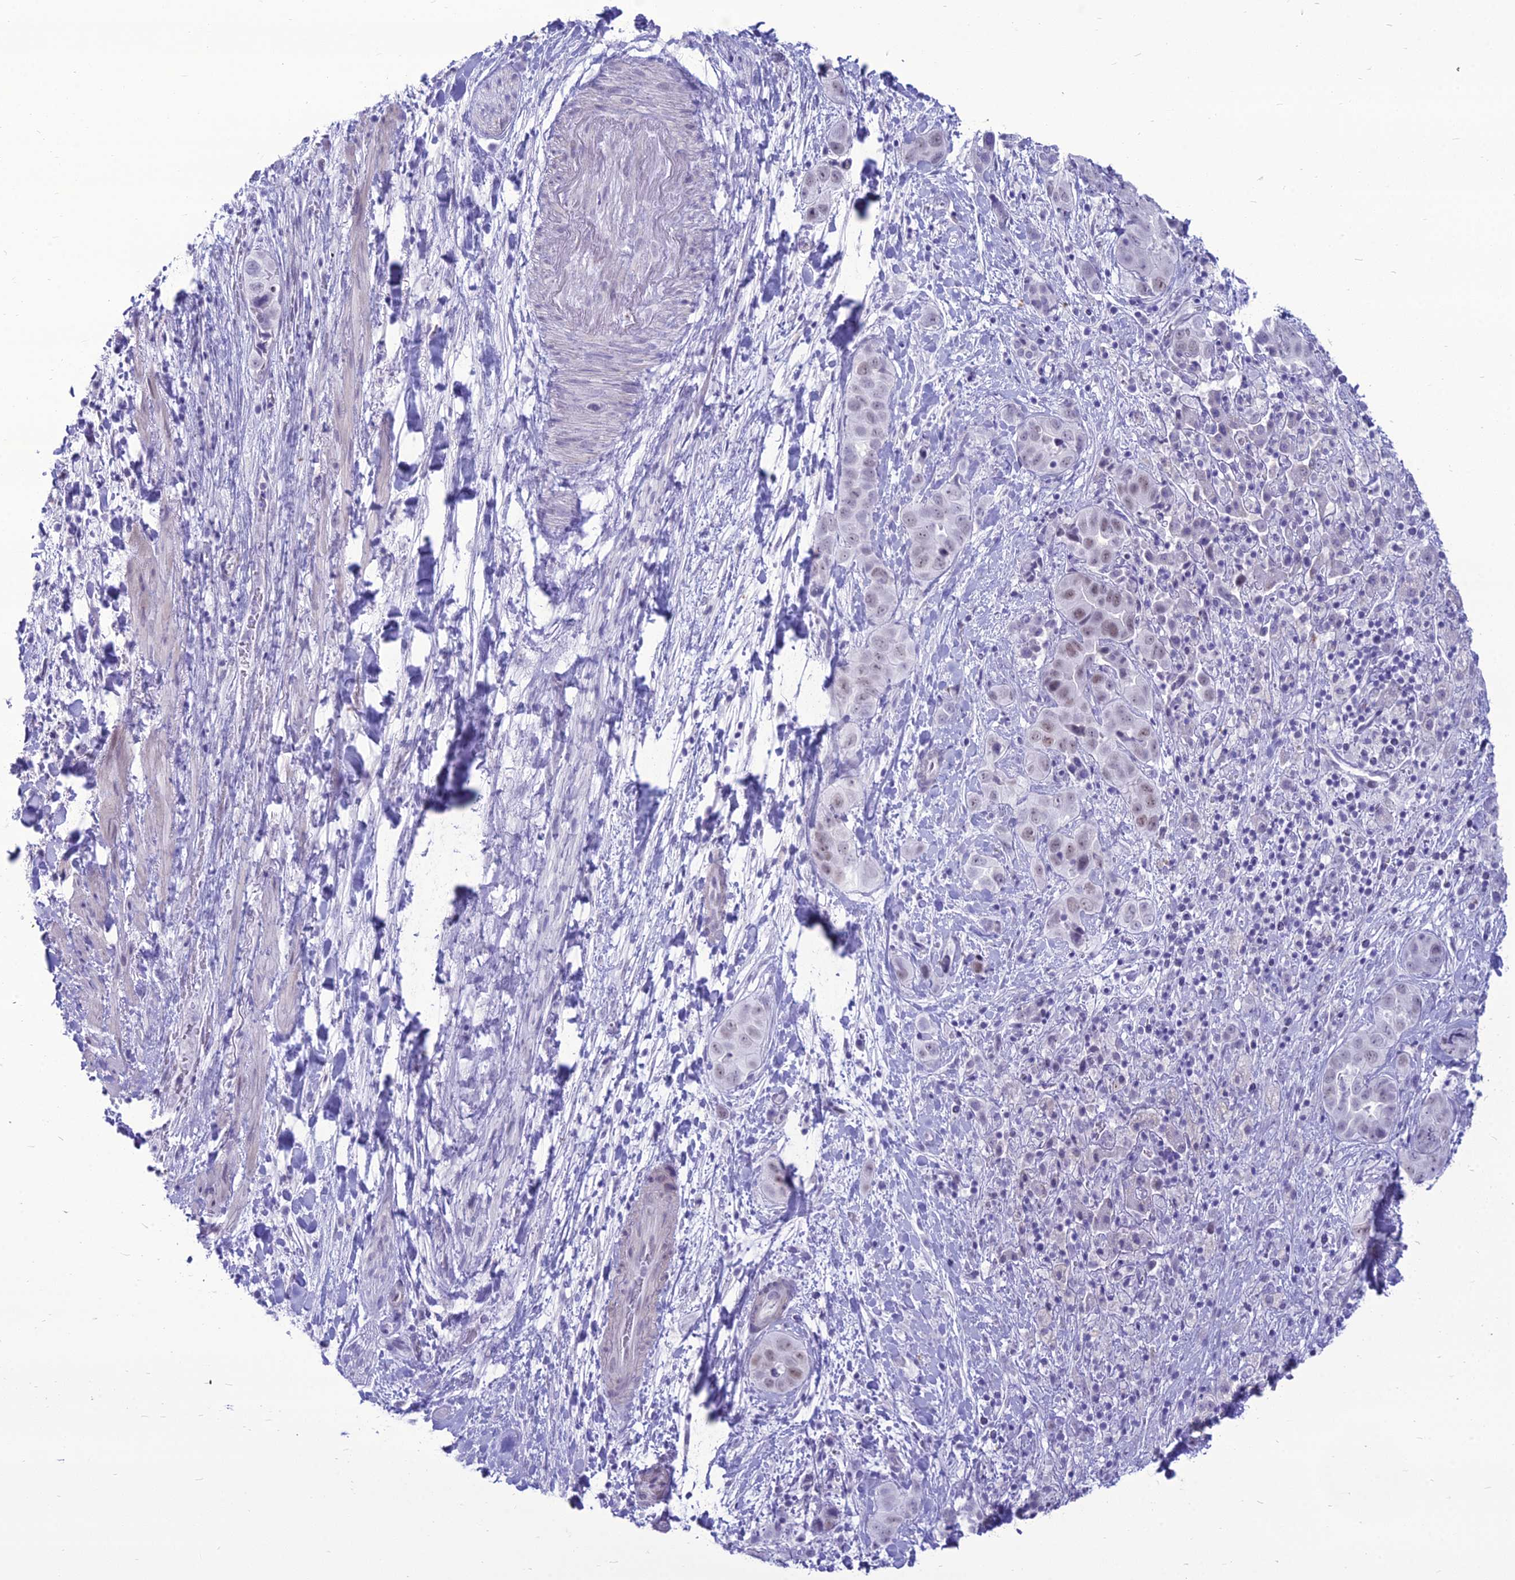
{"staining": {"intensity": "weak", "quantity": "25%-75%", "location": "nuclear"}, "tissue": "liver cancer", "cell_type": "Tumor cells", "image_type": "cancer", "snomed": [{"axis": "morphology", "description": "Cholangiocarcinoma"}, {"axis": "topography", "description": "Liver"}], "caption": "Tumor cells show weak nuclear positivity in approximately 25%-75% of cells in liver cancer (cholangiocarcinoma).", "gene": "DHX40", "patient": {"sex": "female", "age": 52}}